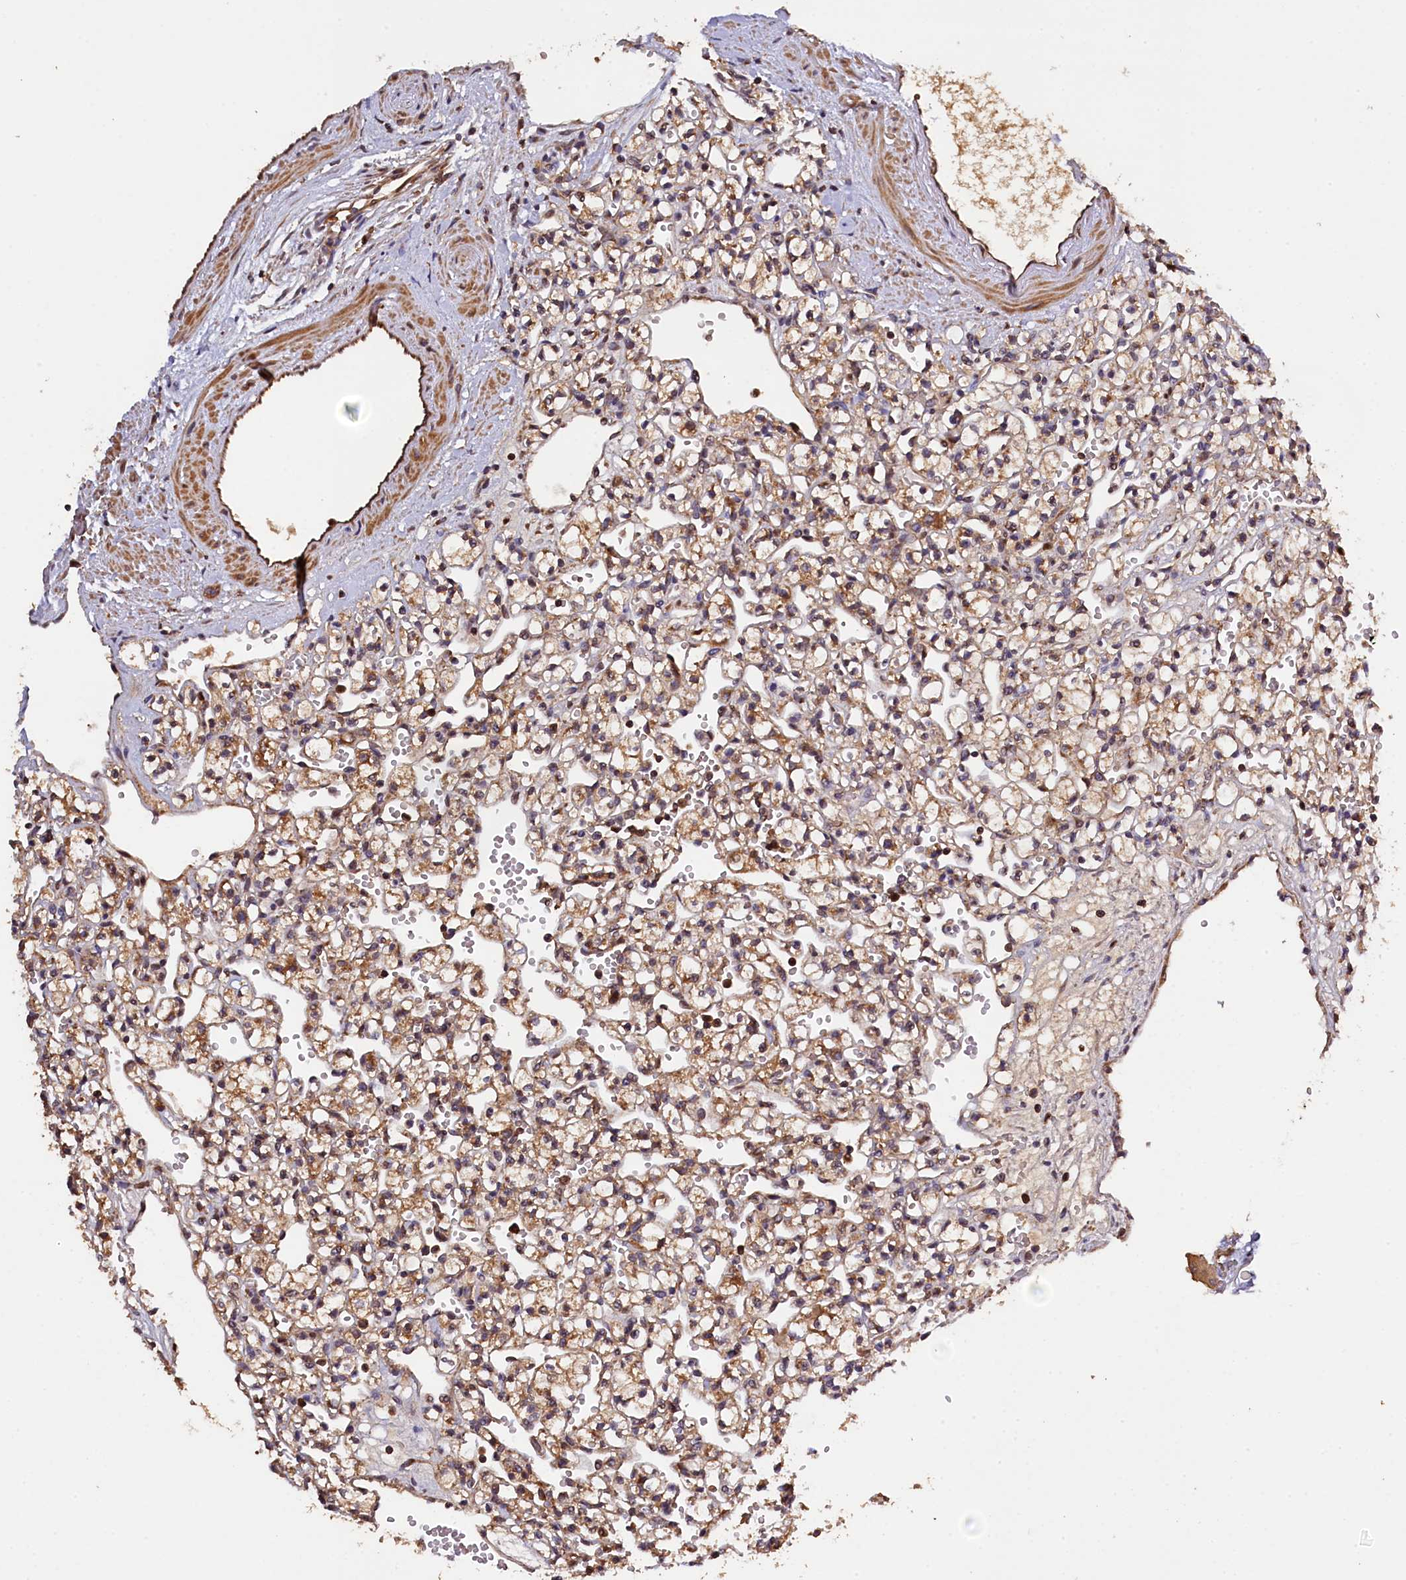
{"staining": {"intensity": "moderate", "quantity": ">75%", "location": "cytoplasmic/membranous"}, "tissue": "renal cancer", "cell_type": "Tumor cells", "image_type": "cancer", "snomed": [{"axis": "morphology", "description": "Adenocarcinoma, NOS"}, {"axis": "topography", "description": "Kidney"}], "caption": "Tumor cells reveal medium levels of moderate cytoplasmic/membranous positivity in about >75% of cells in renal adenocarcinoma.", "gene": "KLC2", "patient": {"sex": "female", "age": 59}}